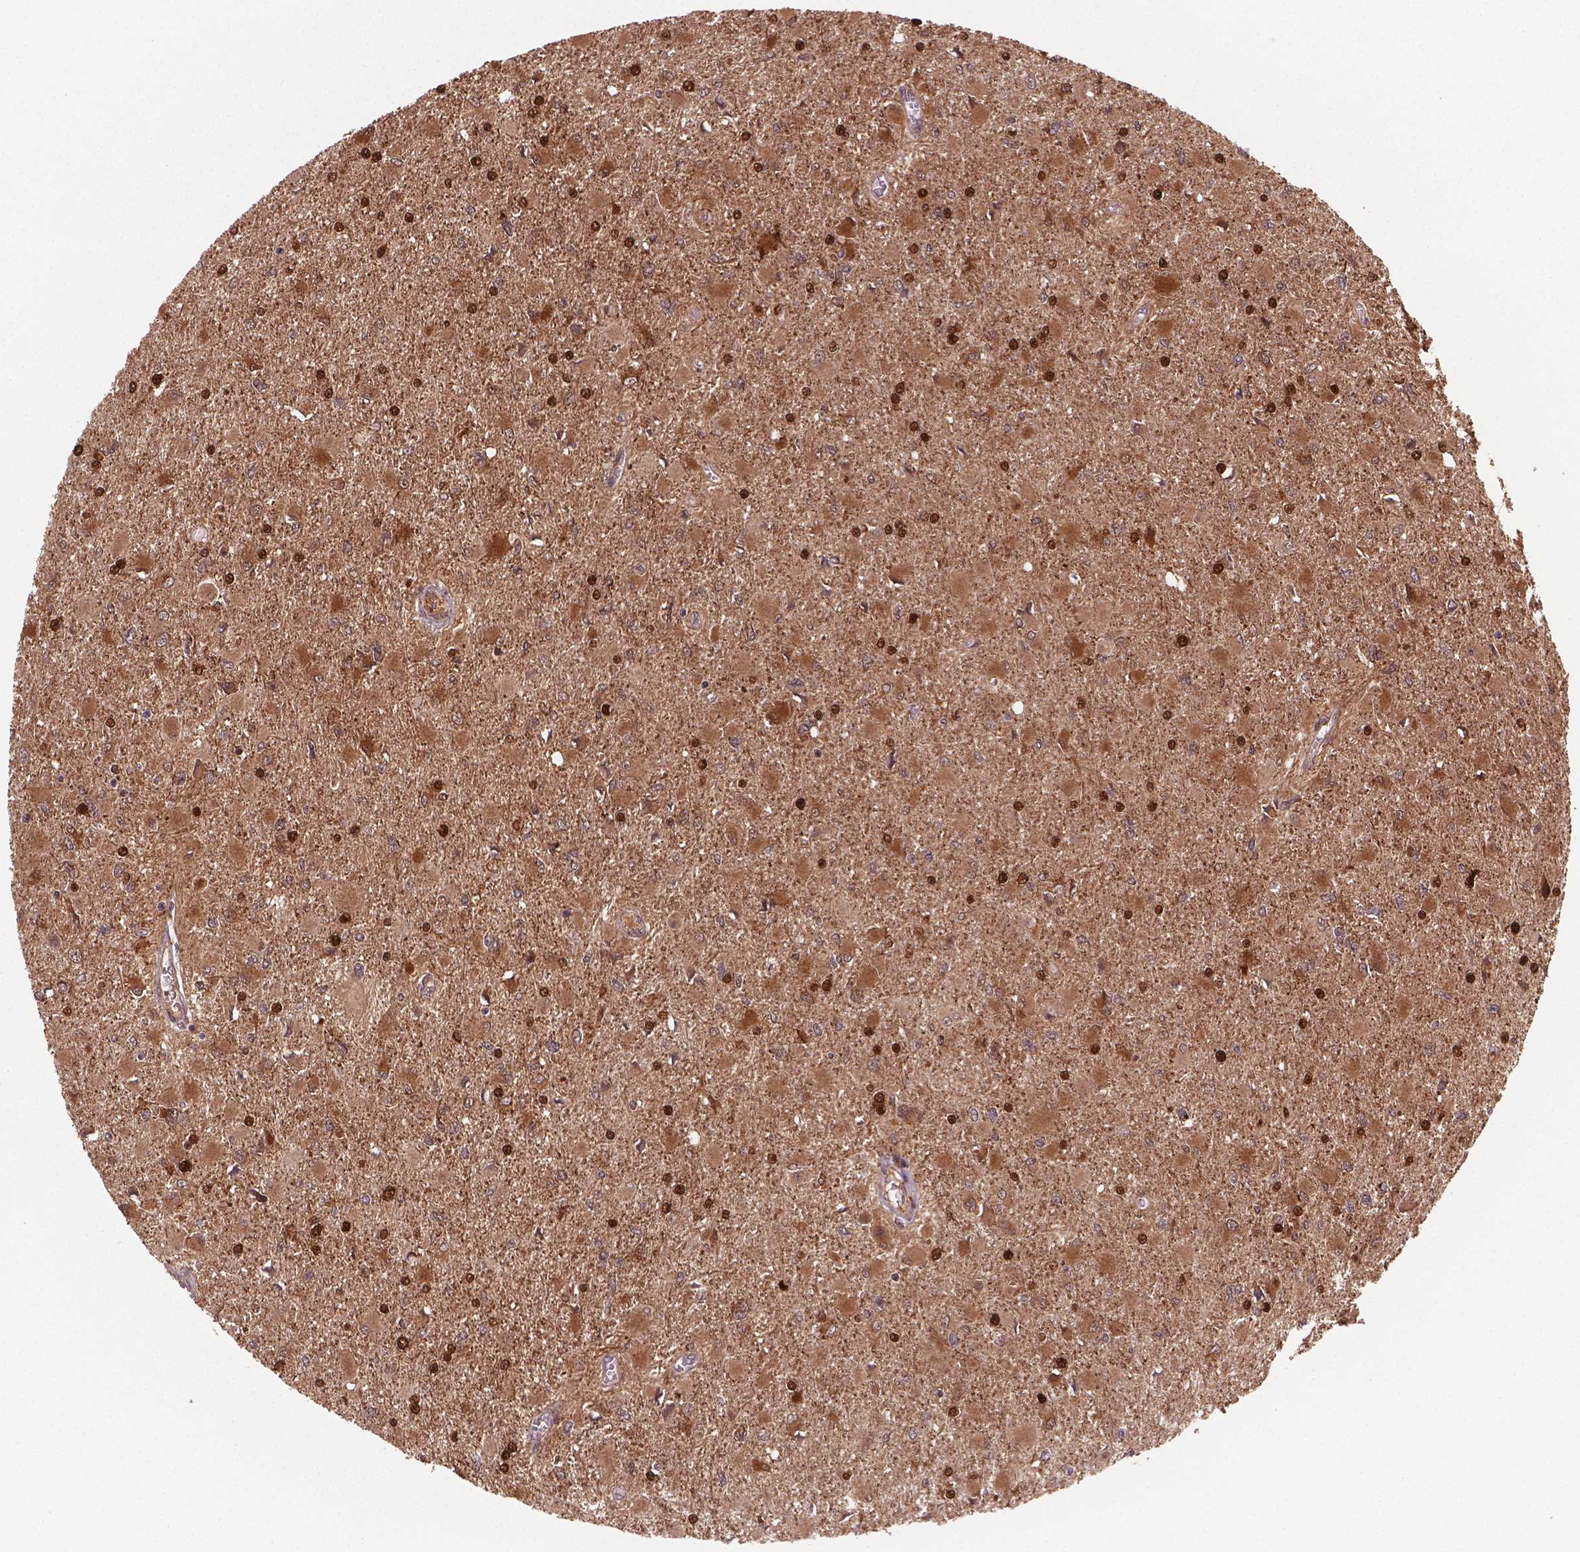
{"staining": {"intensity": "moderate", "quantity": ">75%", "location": "cytoplasmic/membranous,nuclear"}, "tissue": "glioma", "cell_type": "Tumor cells", "image_type": "cancer", "snomed": [{"axis": "morphology", "description": "Glioma, malignant, High grade"}, {"axis": "topography", "description": "Cerebral cortex"}], "caption": "Glioma was stained to show a protein in brown. There is medium levels of moderate cytoplasmic/membranous and nuclear expression in approximately >75% of tumor cells.", "gene": "PLIN3", "patient": {"sex": "female", "age": 36}}